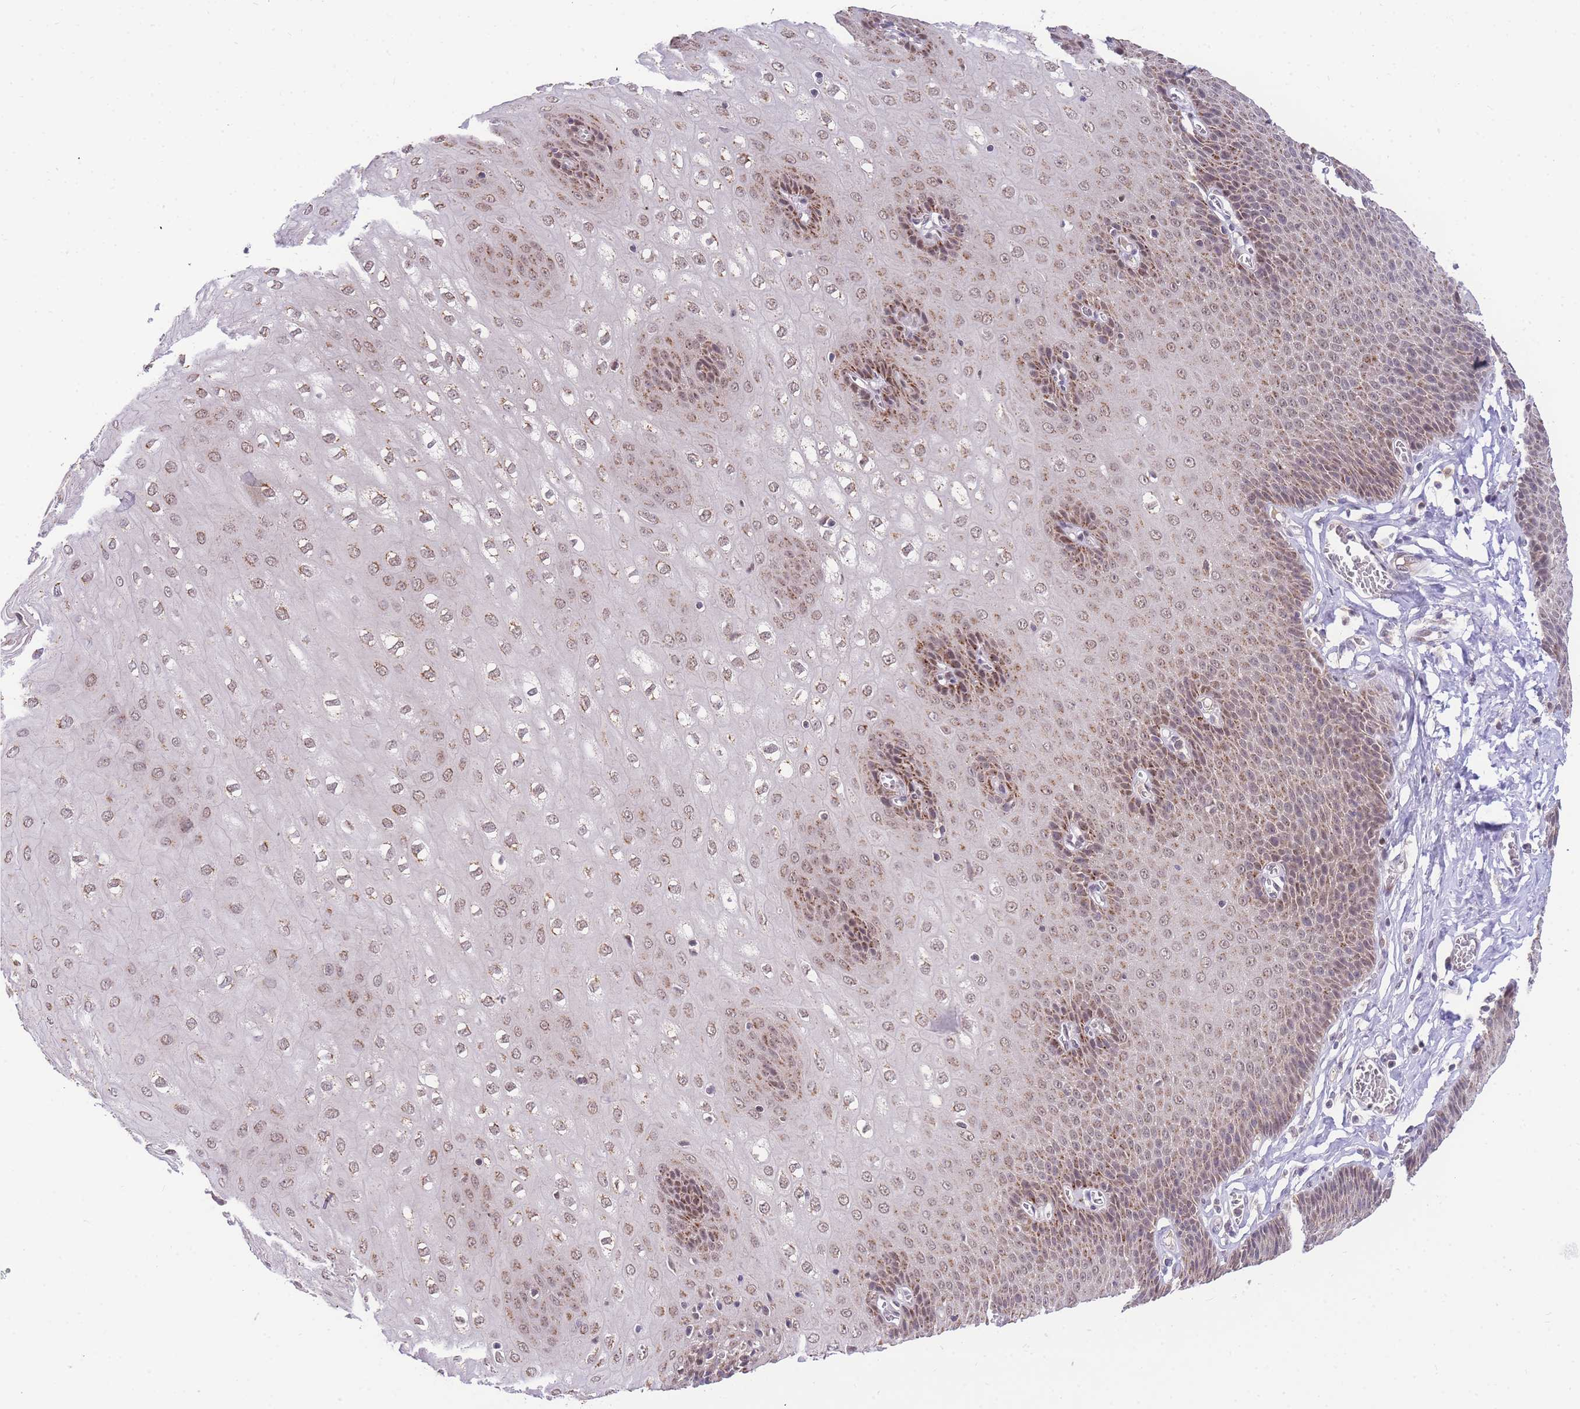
{"staining": {"intensity": "moderate", "quantity": "25%-75%", "location": "cytoplasmic/membranous,nuclear"}, "tissue": "esophagus", "cell_type": "Squamous epithelial cells", "image_type": "normal", "snomed": [{"axis": "morphology", "description": "Normal tissue, NOS"}, {"axis": "topography", "description": "Esophagus"}], "caption": "Immunohistochemical staining of unremarkable esophagus exhibits medium levels of moderate cytoplasmic/membranous,nuclear expression in approximately 25%-75% of squamous epithelial cells. (Stains: DAB (3,3'-diaminobenzidine) in brown, nuclei in blue, Microscopy: brightfield microscopy at high magnification).", "gene": "PUS10", "patient": {"sex": "male", "age": 60}}